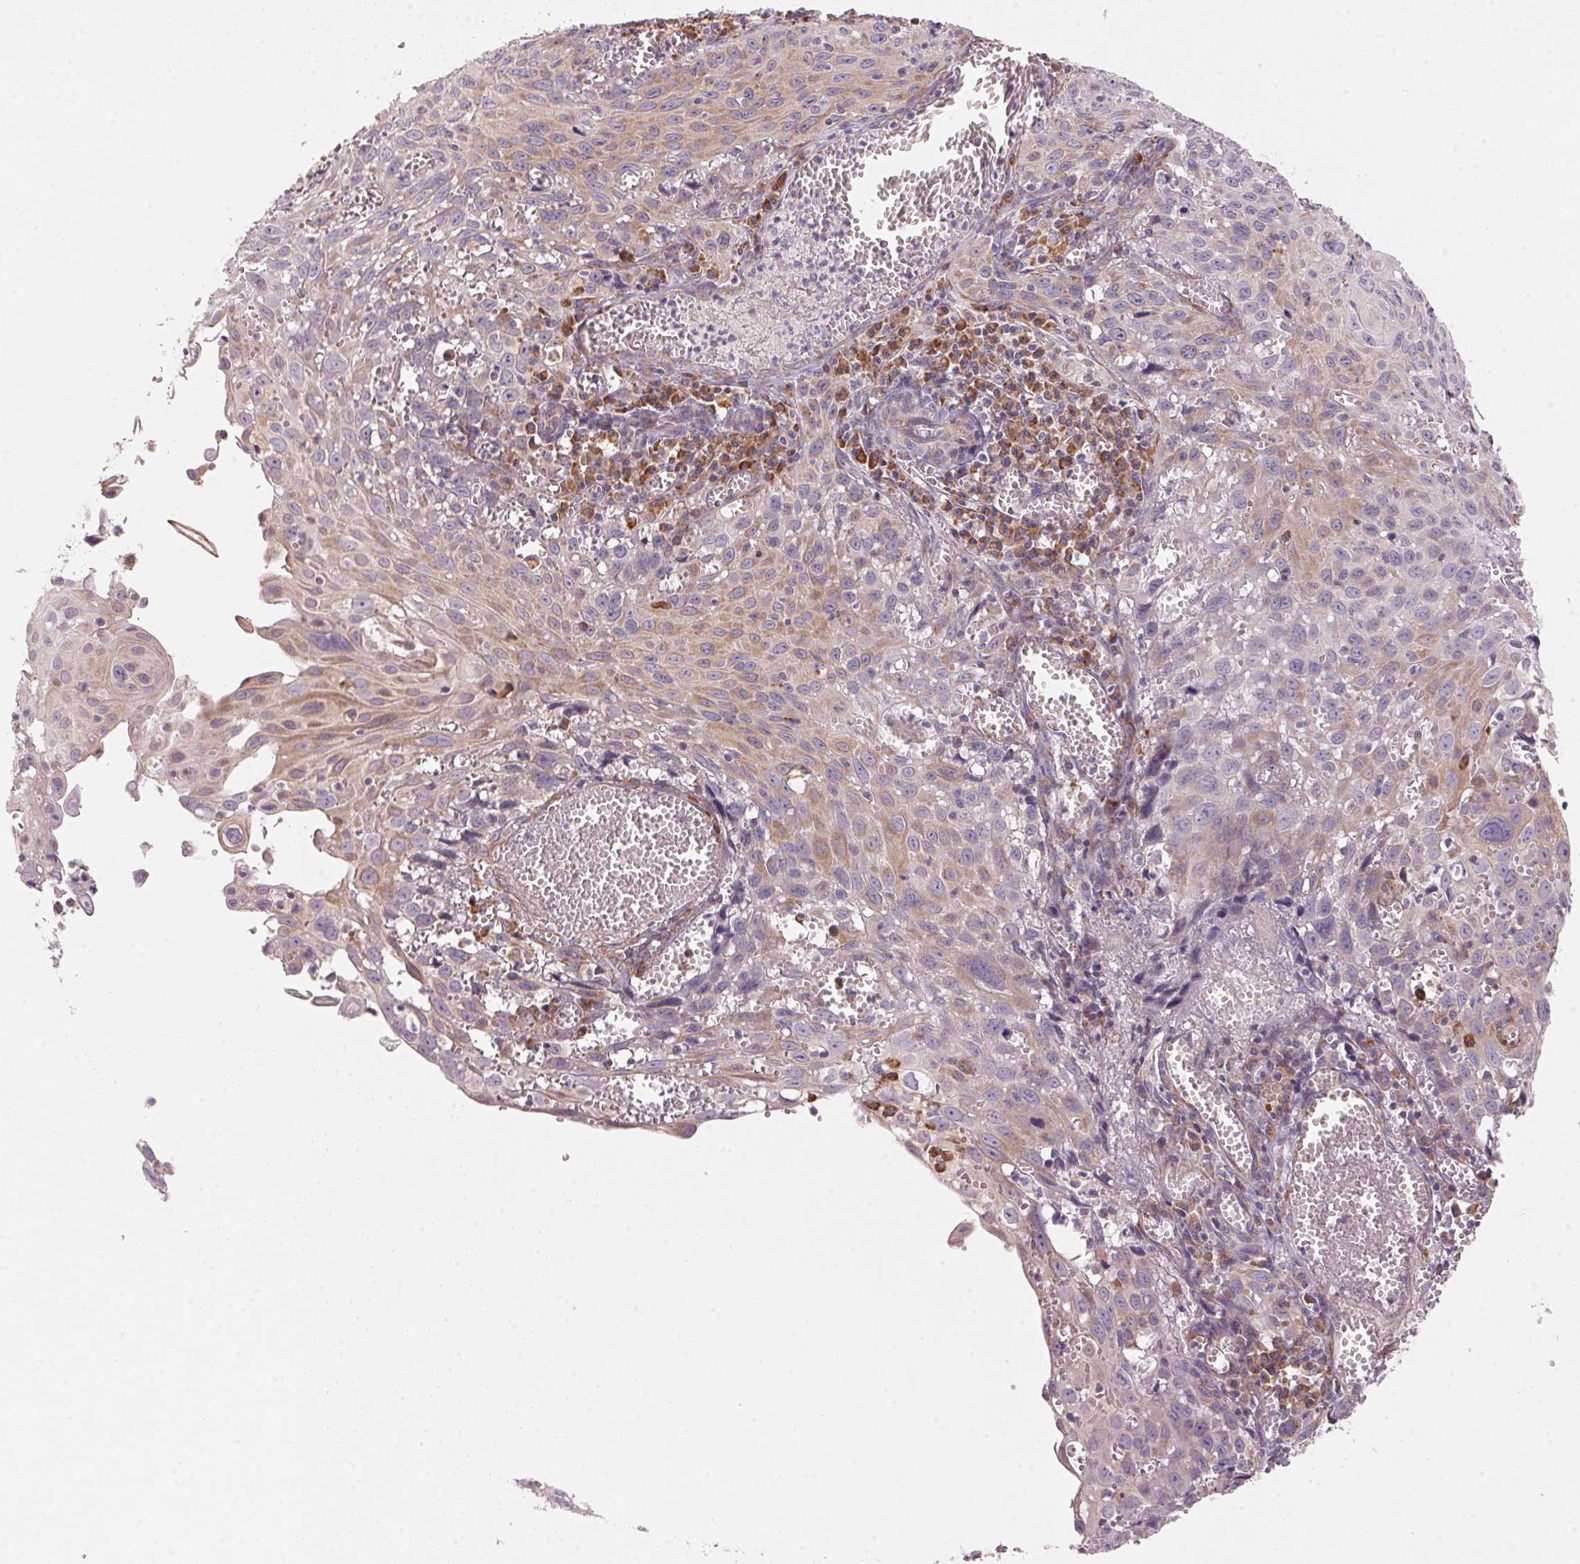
{"staining": {"intensity": "weak", "quantity": "<25%", "location": "cytoplasmic/membranous"}, "tissue": "cervical cancer", "cell_type": "Tumor cells", "image_type": "cancer", "snomed": [{"axis": "morphology", "description": "Squamous cell carcinoma, NOS"}, {"axis": "topography", "description": "Cervix"}], "caption": "This image is of cervical squamous cell carcinoma stained with immunohistochemistry (IHC) to label a protein in brown with the nuclei are counter-stained blue. There is no expression in tumor cells.", "gene": "BLOC1S2", "patient": {"sex": "female", "age": 38}}